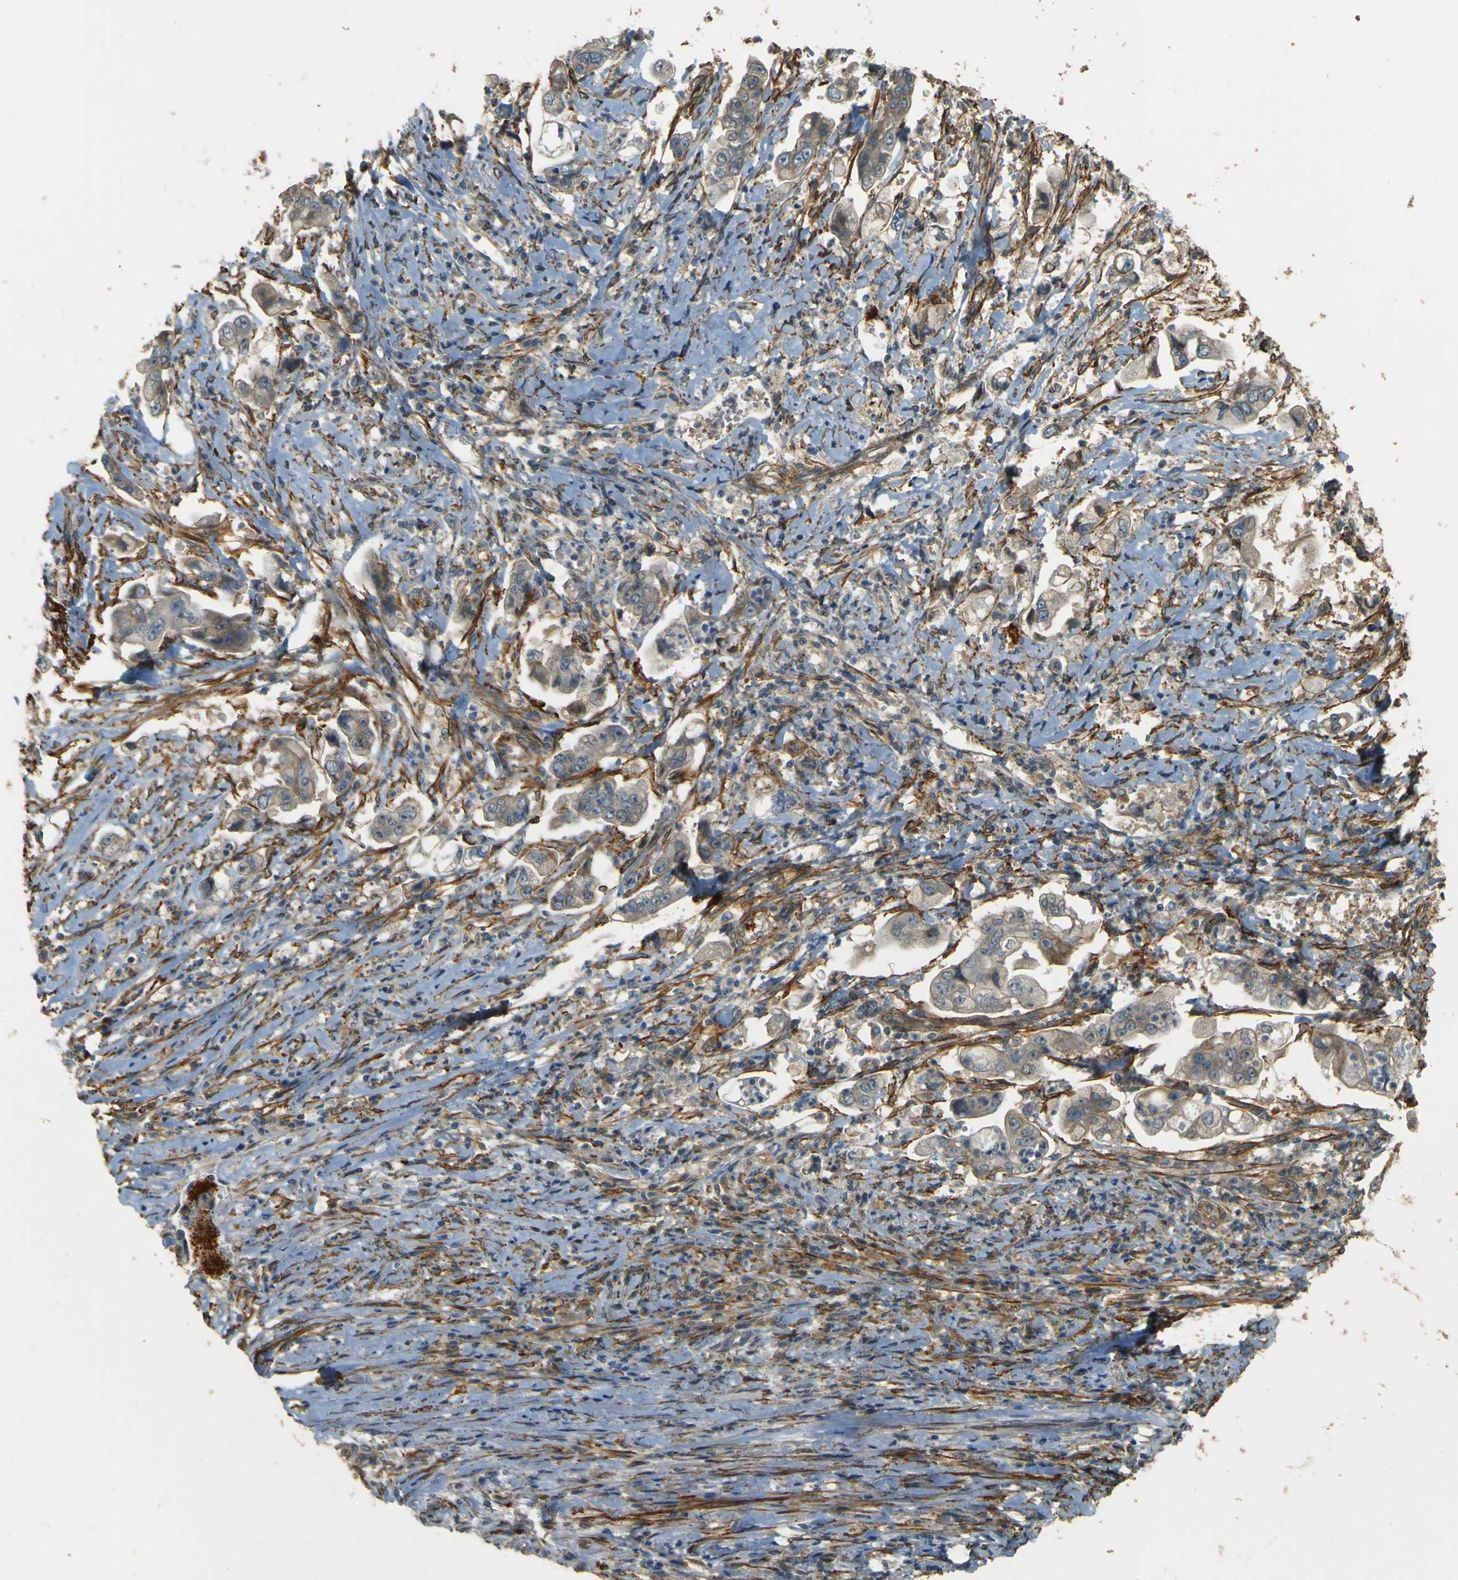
{"staining": {"intensity": "negative", "quantity": "none", "location": "none"}, "tissue": "stomach cancer", "cell_type": "Tumor cells", "image_type": "cancer", "snomed": [{"axis": "morphology", "description": "Adenocarcinoma, NOS"}, {"axis": "topography", "description": "Stomach"}], "caption": "High magnification brightfield microscopy of stomach adenocarcinoma stained with DAB (brown) and counterstained with hematoxylin (blue): tumor cells show no significant staining. (Brightfield microscopy of DAB (3,3'-diaminobenzidine) immunohistochemistry at high magnification).", "gene": "NEXN", "patient": {"sex": "male", "age": 62}}